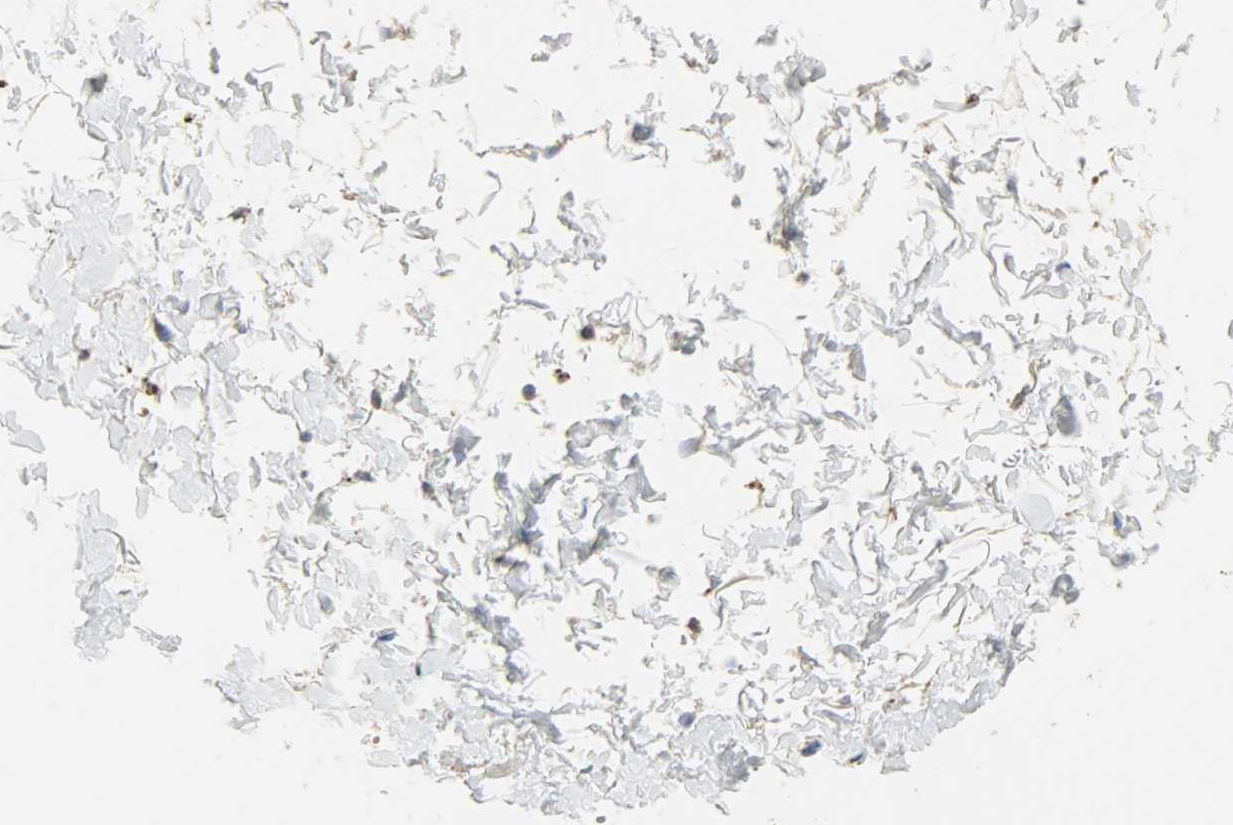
{"staining": {"intensity": "negative", "quantity": "none", "location": "none"}, "tissue": "adipose tissue", "cell_type": "Adipocytes", "image_type": "normal", "snomed": [{"axis": "morphology", "description": "Normal tissue, NOS"}, {"axis": "morphology", "description": "Inflammation, NOS"}, {"axis": "topography", "description": "Salivary gland"}, {"axis": "topography", "description": "Peripheral nerve tissue"}], "caption": "IHC micrograph of unremarkable adipose tissue: human adipose tissue stained with DAB (3,3'-diaminobenzidine) demonstrates no significant protein expression in adipocytes. (Brightfield microscopy of DAB (3,3'-diaminobenzidine) immunohistochemistry (IHC) at high magnification).", "gene": "ASAH1", "patient": {"sex": "female", "age": 75}}